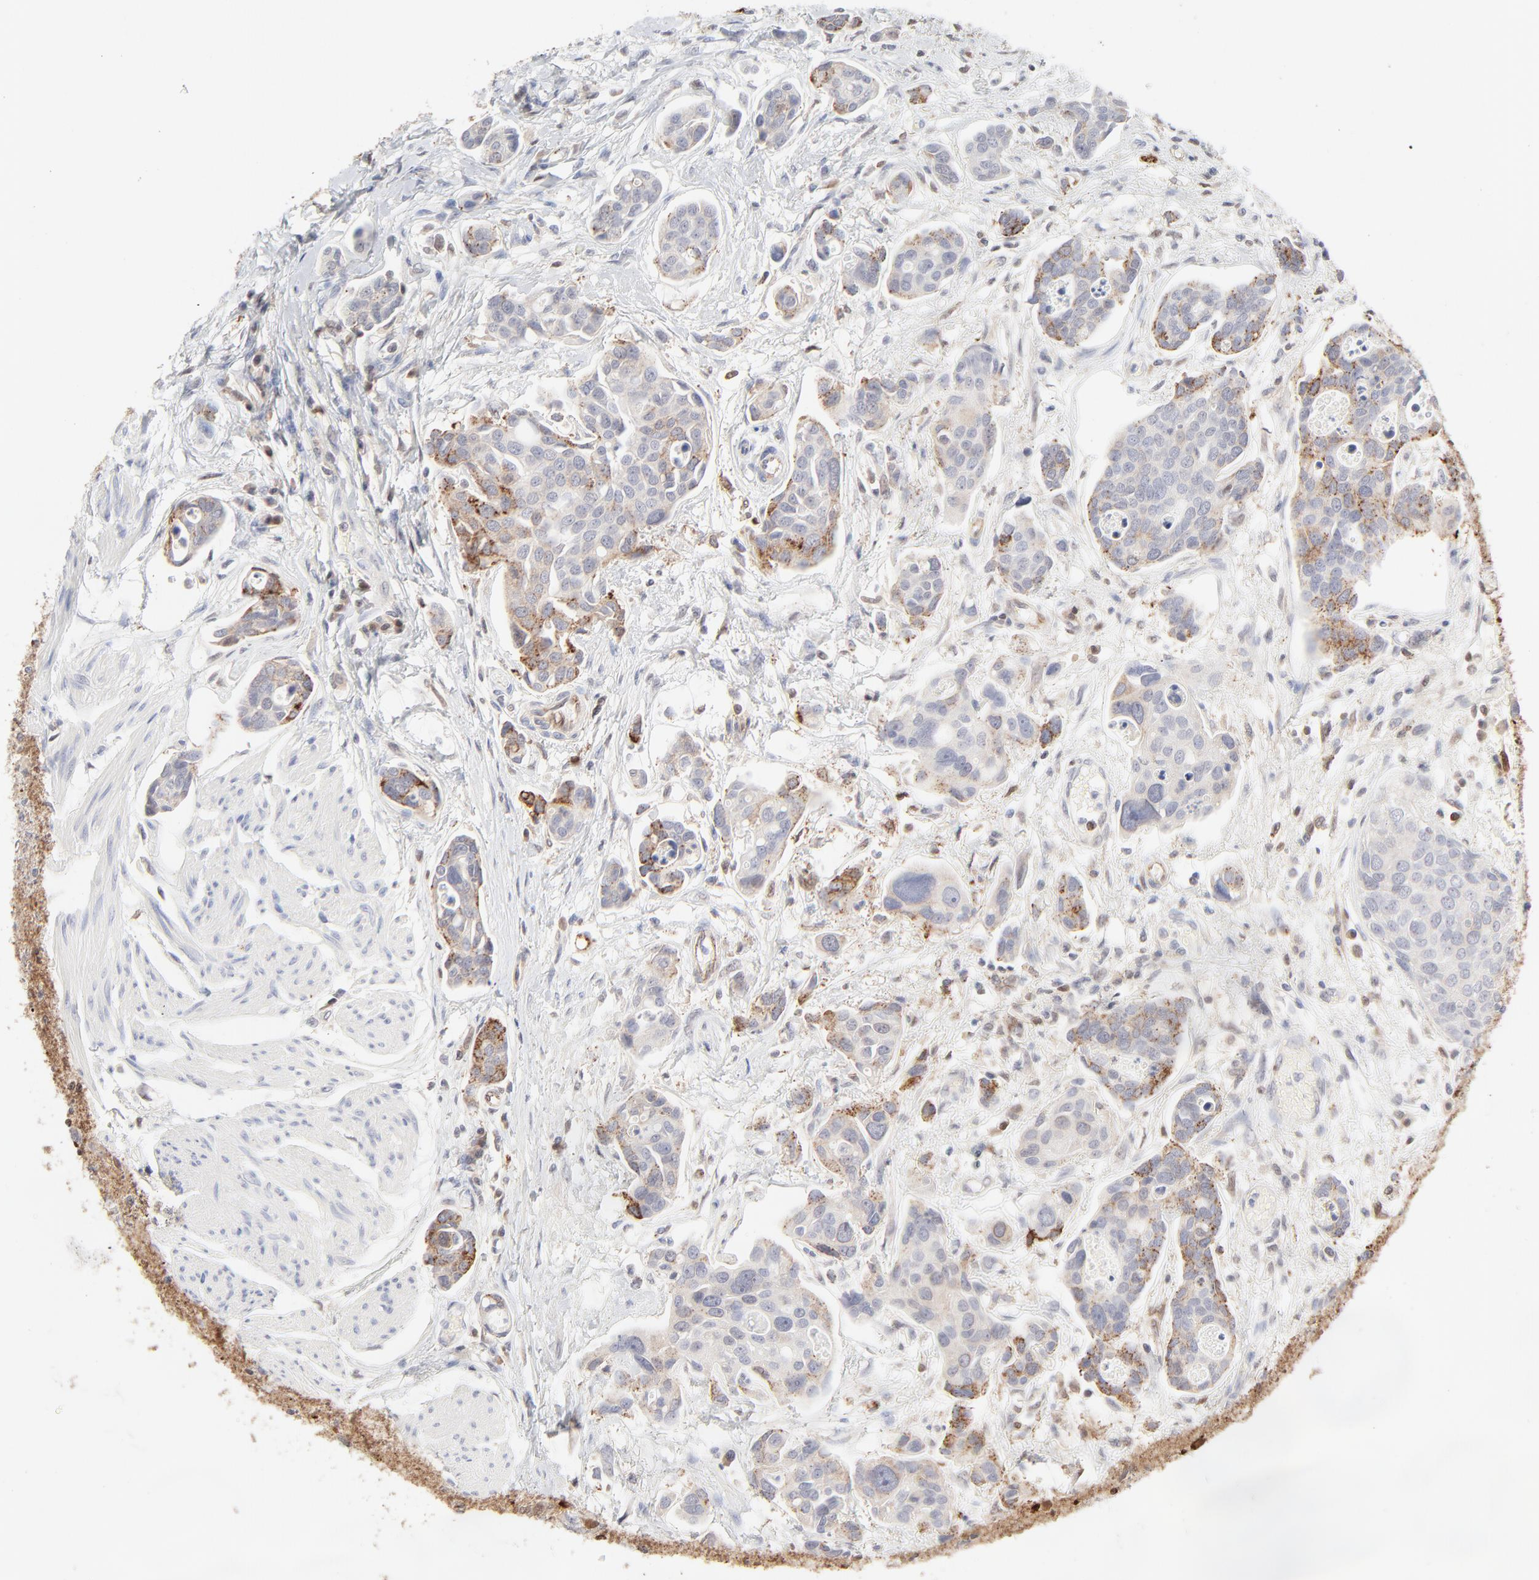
{"staining": {"intensity": "moderate", "quantity": "<25%", "location": "cytoplasmic/membranous"}, "tissue": "urothelial cancer", "cell_type": "Tumor cells", "image_type": "cancer", "snomed": [{"axis": "morphology", "description": "Urothelial carcinoma, High grade"}, {"axis": "topography", "description": "Urinary bladder"}], "caption": "Approximately <25% of tumor cells in human urothelial cancer display moderate cytoplasmic/membranous protein positivity as visualized by brown immunohistochemical staining.", "gene": "CDK6", "patient": {"sex": "male", "age": 78}}